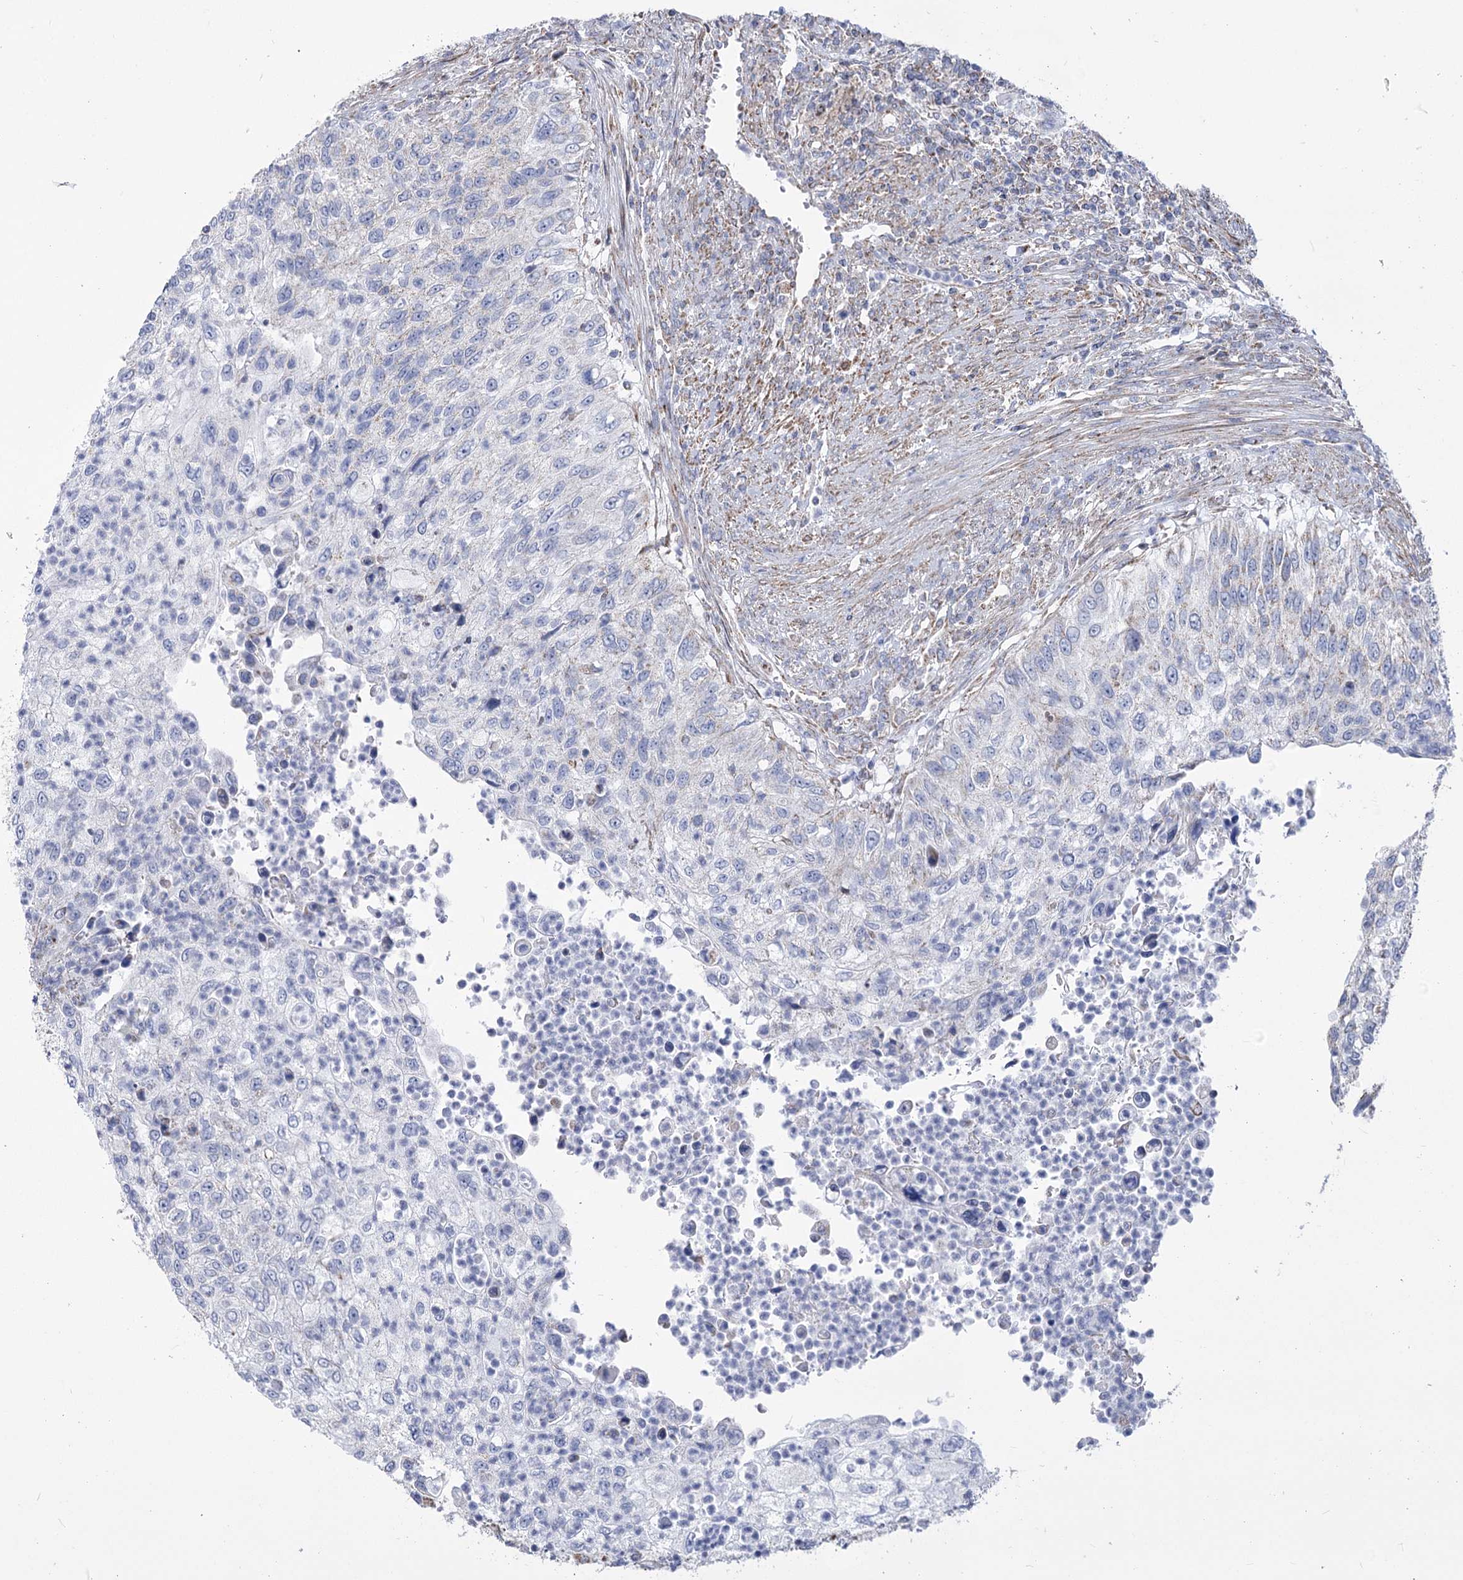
{"staining": {"intensity": "negative", "quantity": "none", "location": "none"}, "tissue": "urothelial cancer", "cell_type": "Tumor cells", "image_type": "cancer", "snomed": [{"axis": "morphology", "description": "Urothelial carcinoma, High grade"}, {"axis": "topography", "description": "Urinary bladder"}], "caption": "Immunohistochemistry (IHC) of high-grade urothelial carcinoma reveals no positivity in tumor cells. (Immunohistochemistry, brightfield microscopy, high magnification).", "gene": "PDHB", "patient": {"sex": "female", "age": 60}}